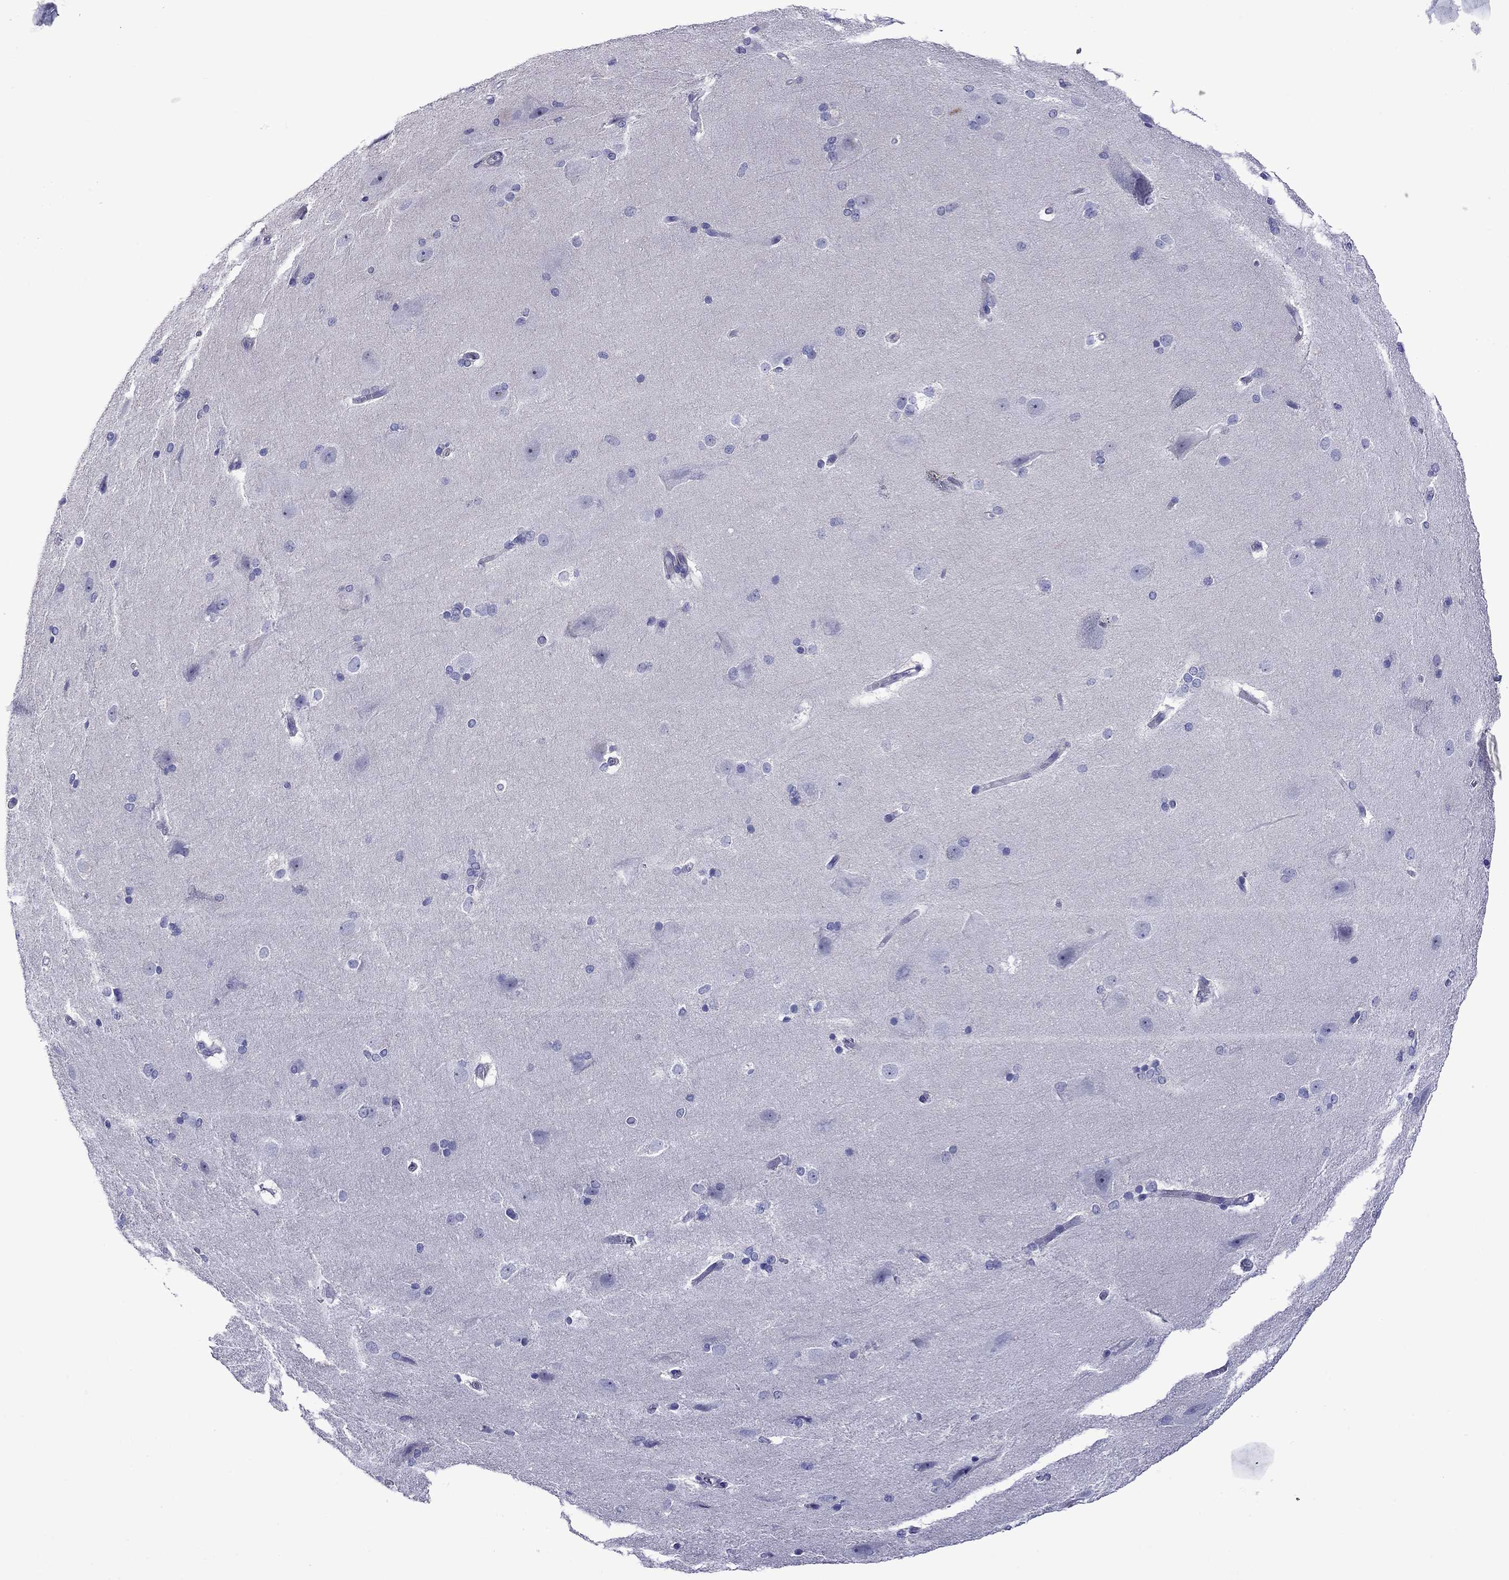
{"staining": {"intensity": "negative", "quantity": "none", "location": "none"}, "tissue": "hippocampus", "cell_type": "Glial cells", "image_type": "normal", "snomed": [{"axis": "morphology", "description": "Normal tissue, NOS"}, {"axis": "topography", "description": "Cerebral cortex"}, {"axis": "topography", "description": "Hippocampus"}], "caption": "An immunohistochemistry (IHC) histopathology image of unremarkable hippocampus is shown. There is no staining in glial cells of hippocampus. (DAB immunohistochemistry visualized using brightfield microscopy, high magnification).", "gene": "STAR", "patient": {"sex": "female", "age": 19}}